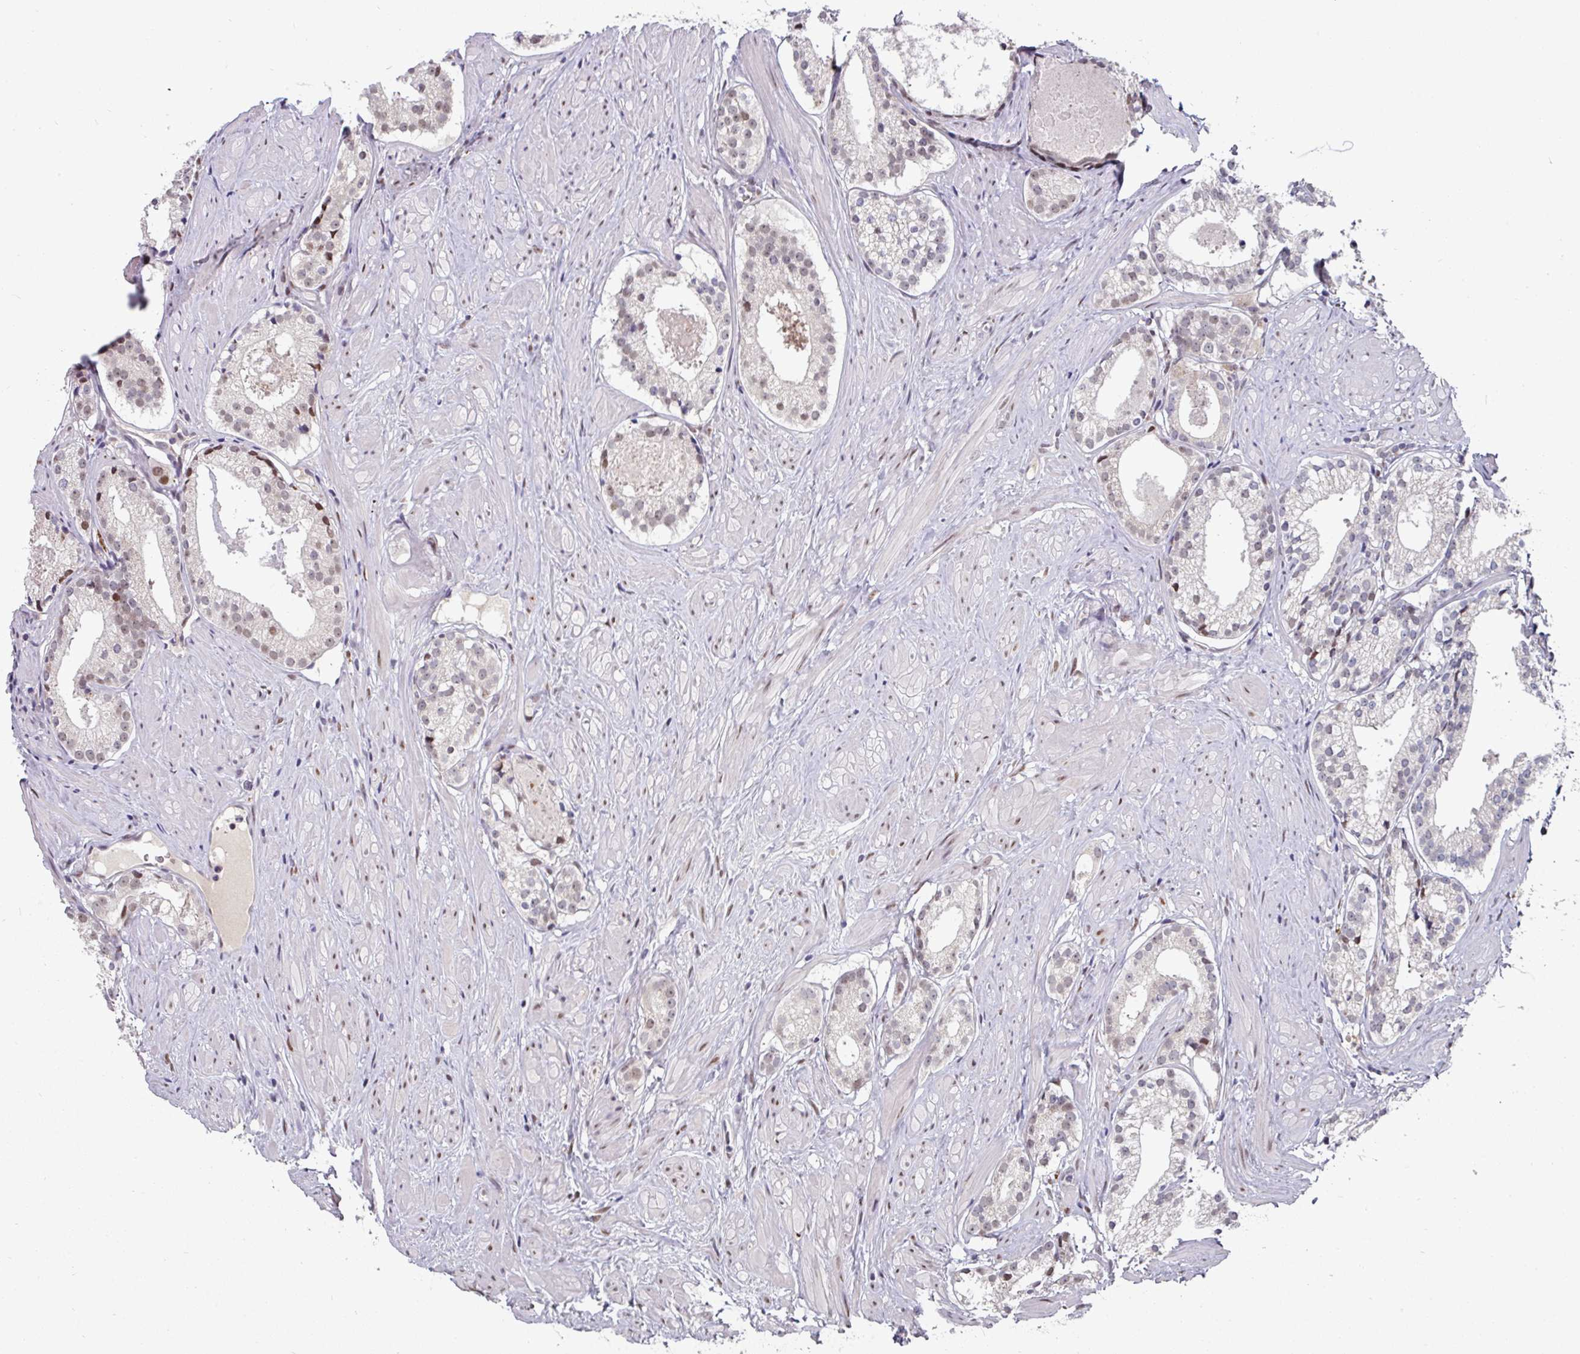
{"staining": {"intensity": "weak", "quantity": "<25%", "location": "nuclear"}, "tissue": "prostate cancer", "cell_type": "Tumor cells", "image_type": "cancer", "snomed": [{"axis": "morphology", "description": "Adenocarcinoma, Low grade"}, {"axis": "topography", "description": "Prostate"}], "caption": "Prostate low-grade adenocarcinoma was stained to show a protein in brown. There is no significant expression in tumor cells. (DAB (3,3'-diaminobenzidine) immunohistochemistry (IHC), high magnification).", "gene": "SWSAP1", "patient": {"sex": "male", "age": 57}}